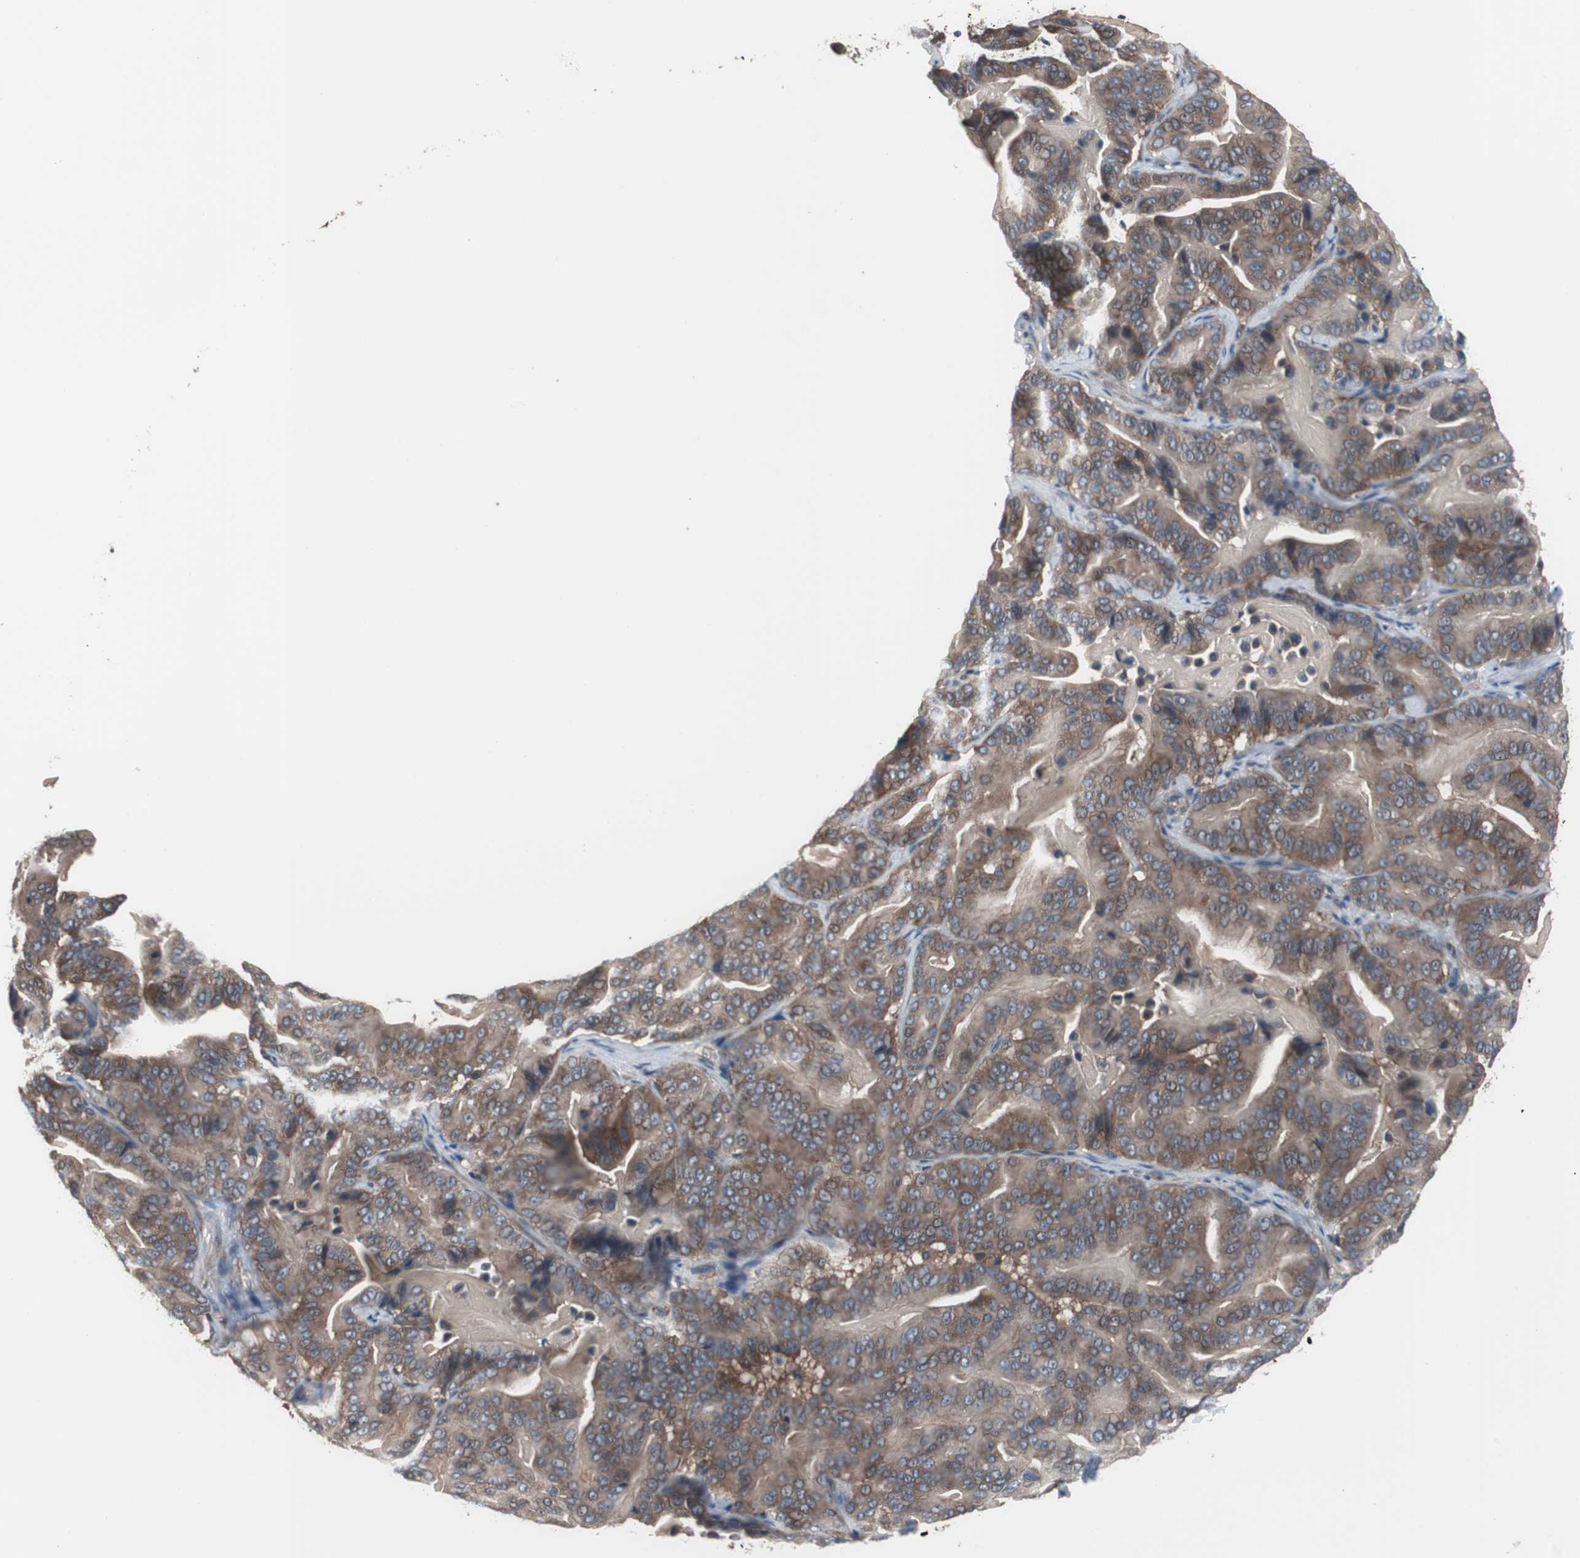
{"staining": {"intensity": "moderate", "quantity": ">75%", "location": "cytoplasmic/membranous"}, "tissue": "pancreatic cancer", "cell_type": "Tumor cells", "image_type": "cancer", "snomed": [{"axis": "morphology", "description": "Adenocarcinoma, NOS"}, {"axis": "topography", "description": "Pancreas"}], "caption": "Adenocarcinoma (pancreatic) was stained to show a protein in brown. There is medium levels of moderate cytoplasmic/membranous staining in about >75% of tumor cells.", "gene": "PAK1", "patient": {"sex": "male", "age": 63}}